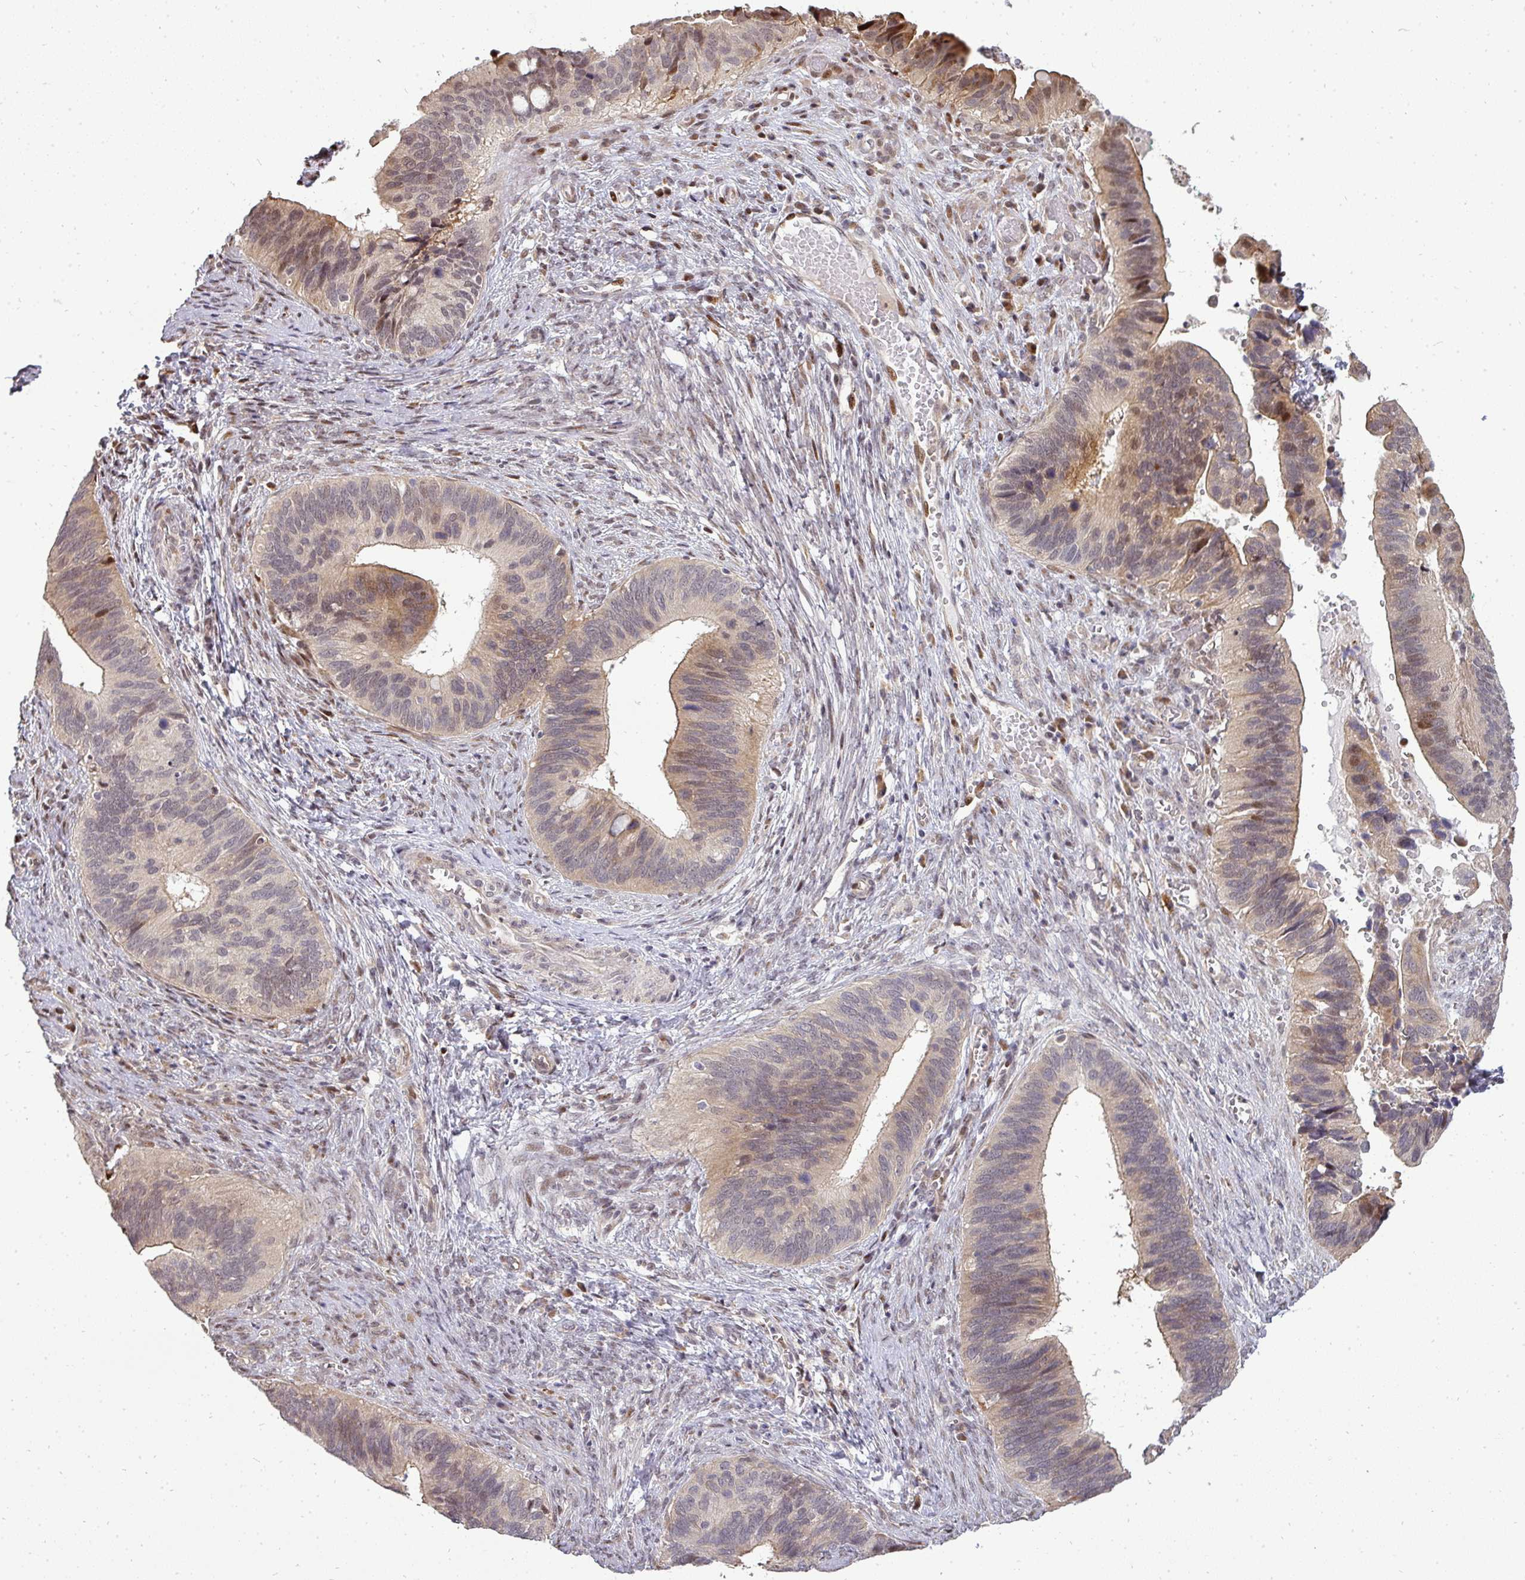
{"staining": {"intensity": "strong", "quantity": "<25%", "location": "cytoplasmic/membranous,nuclear"}, "tissue": "cervical cancer", "cell_type": "Tumor cells", "image_type": "cancer", "snomed": [{"axis": "morphology", "description": "Adenocarcinoma, NOS"}, {"axis": "topography", "description": "Cervix"}], "caption": "Cervical cancer (adenocarcinoma) tissue displays strong cytoplasmic/membranous and nuclear staining in about <25% of tumor cells, visualized by immunohistochemistry.", "gene": "PATZ1", "patient": {"sex": "female", "age": 42}}